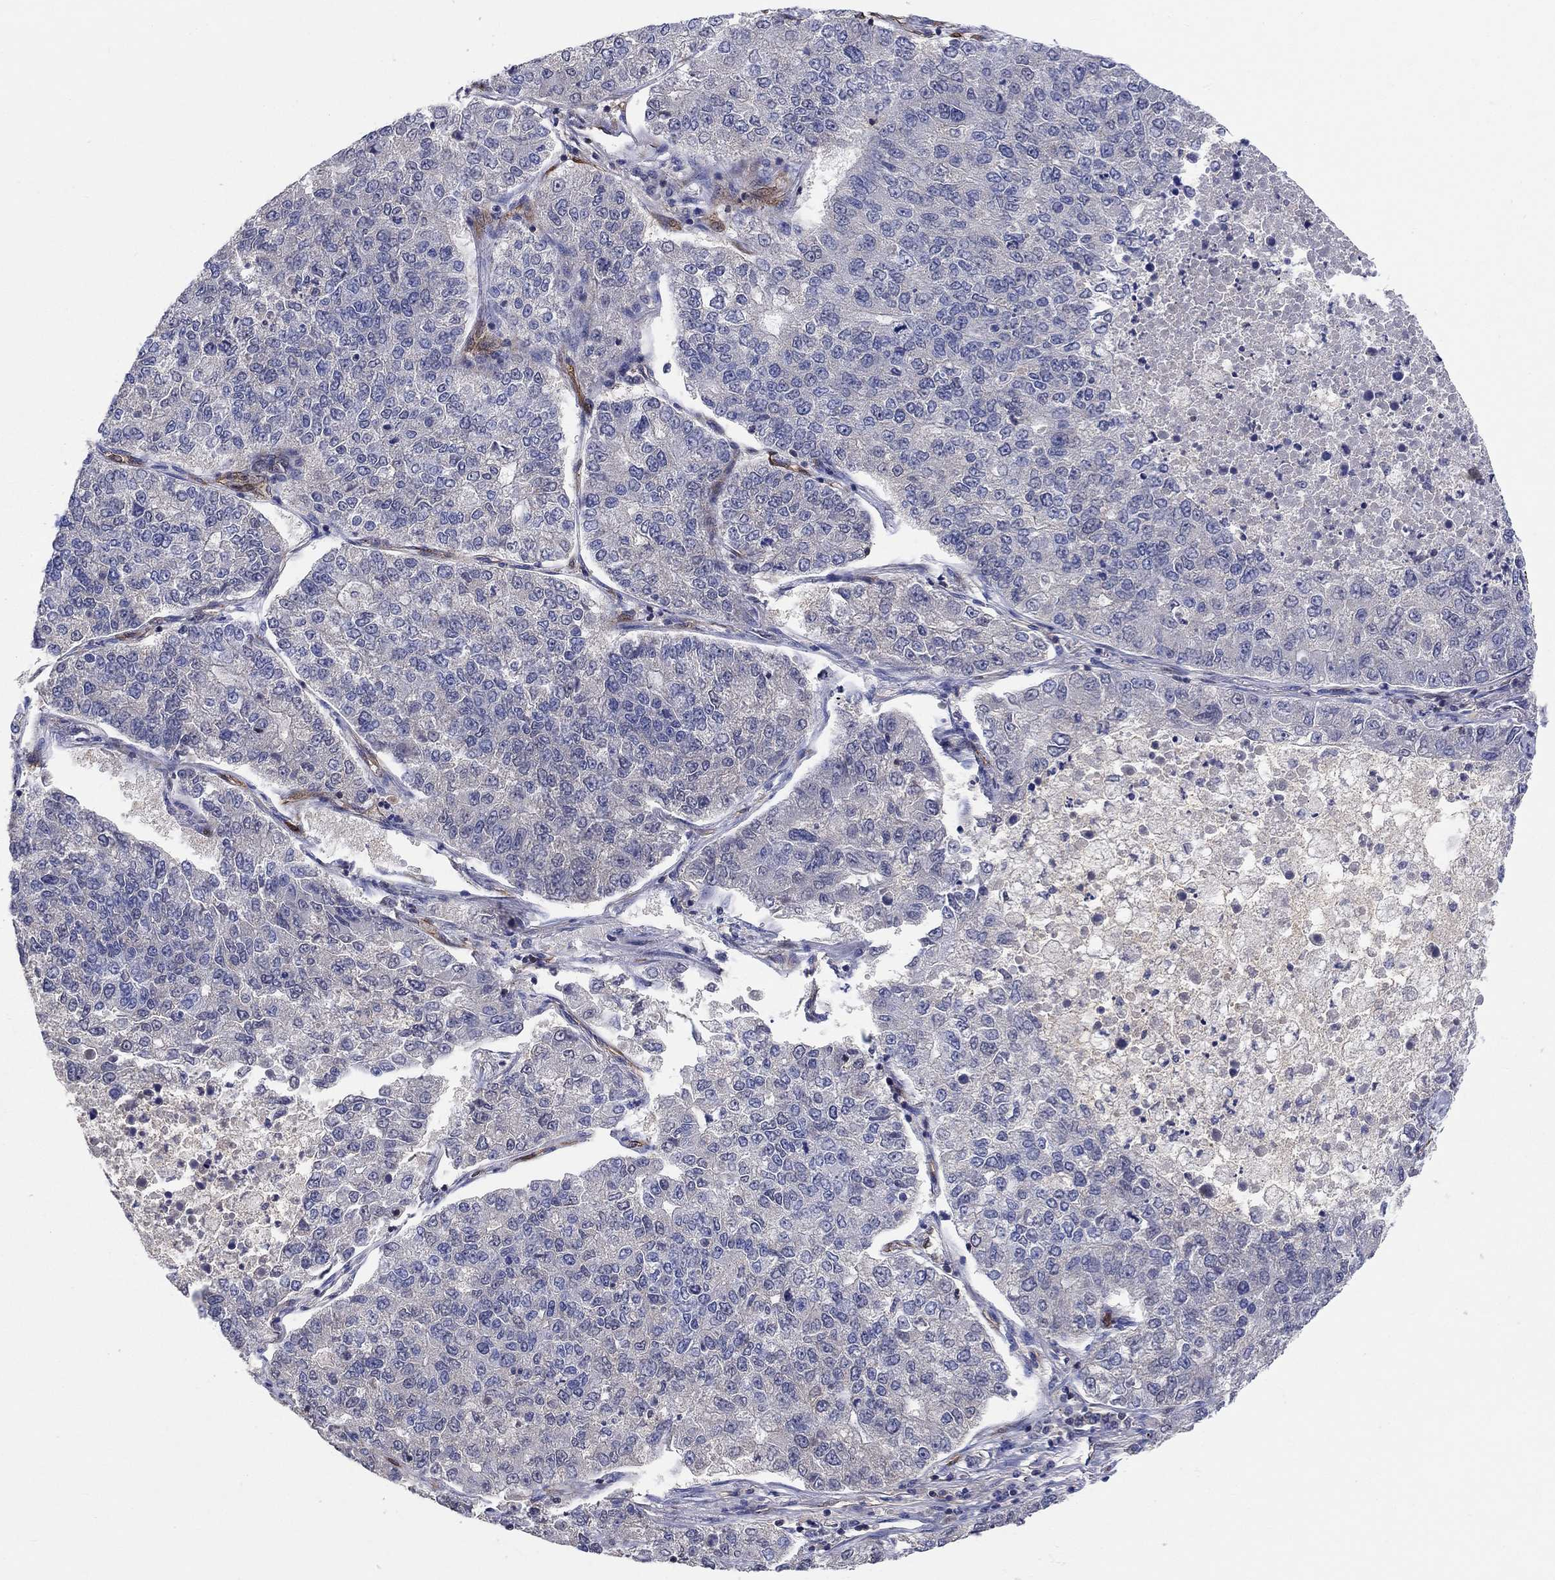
{"staining": {"intensity": "negative", "quantity": "none", "location": "none"}, "tissue": "lung cancer", "cell_type": "Tumor cells", "image_type": "cancer", "snomed": [{"axis": "morphology", "description": "Adenocarcinoma, NOS"}, {"axis": "topography", "description": "Lung"}], "caption": "This is an immunohistochemistry photomicrograph of lung cancer. There is no staining in tumor cells.", "gene": "AGFG2", "patient": {"sex": "male", "age": 49}}